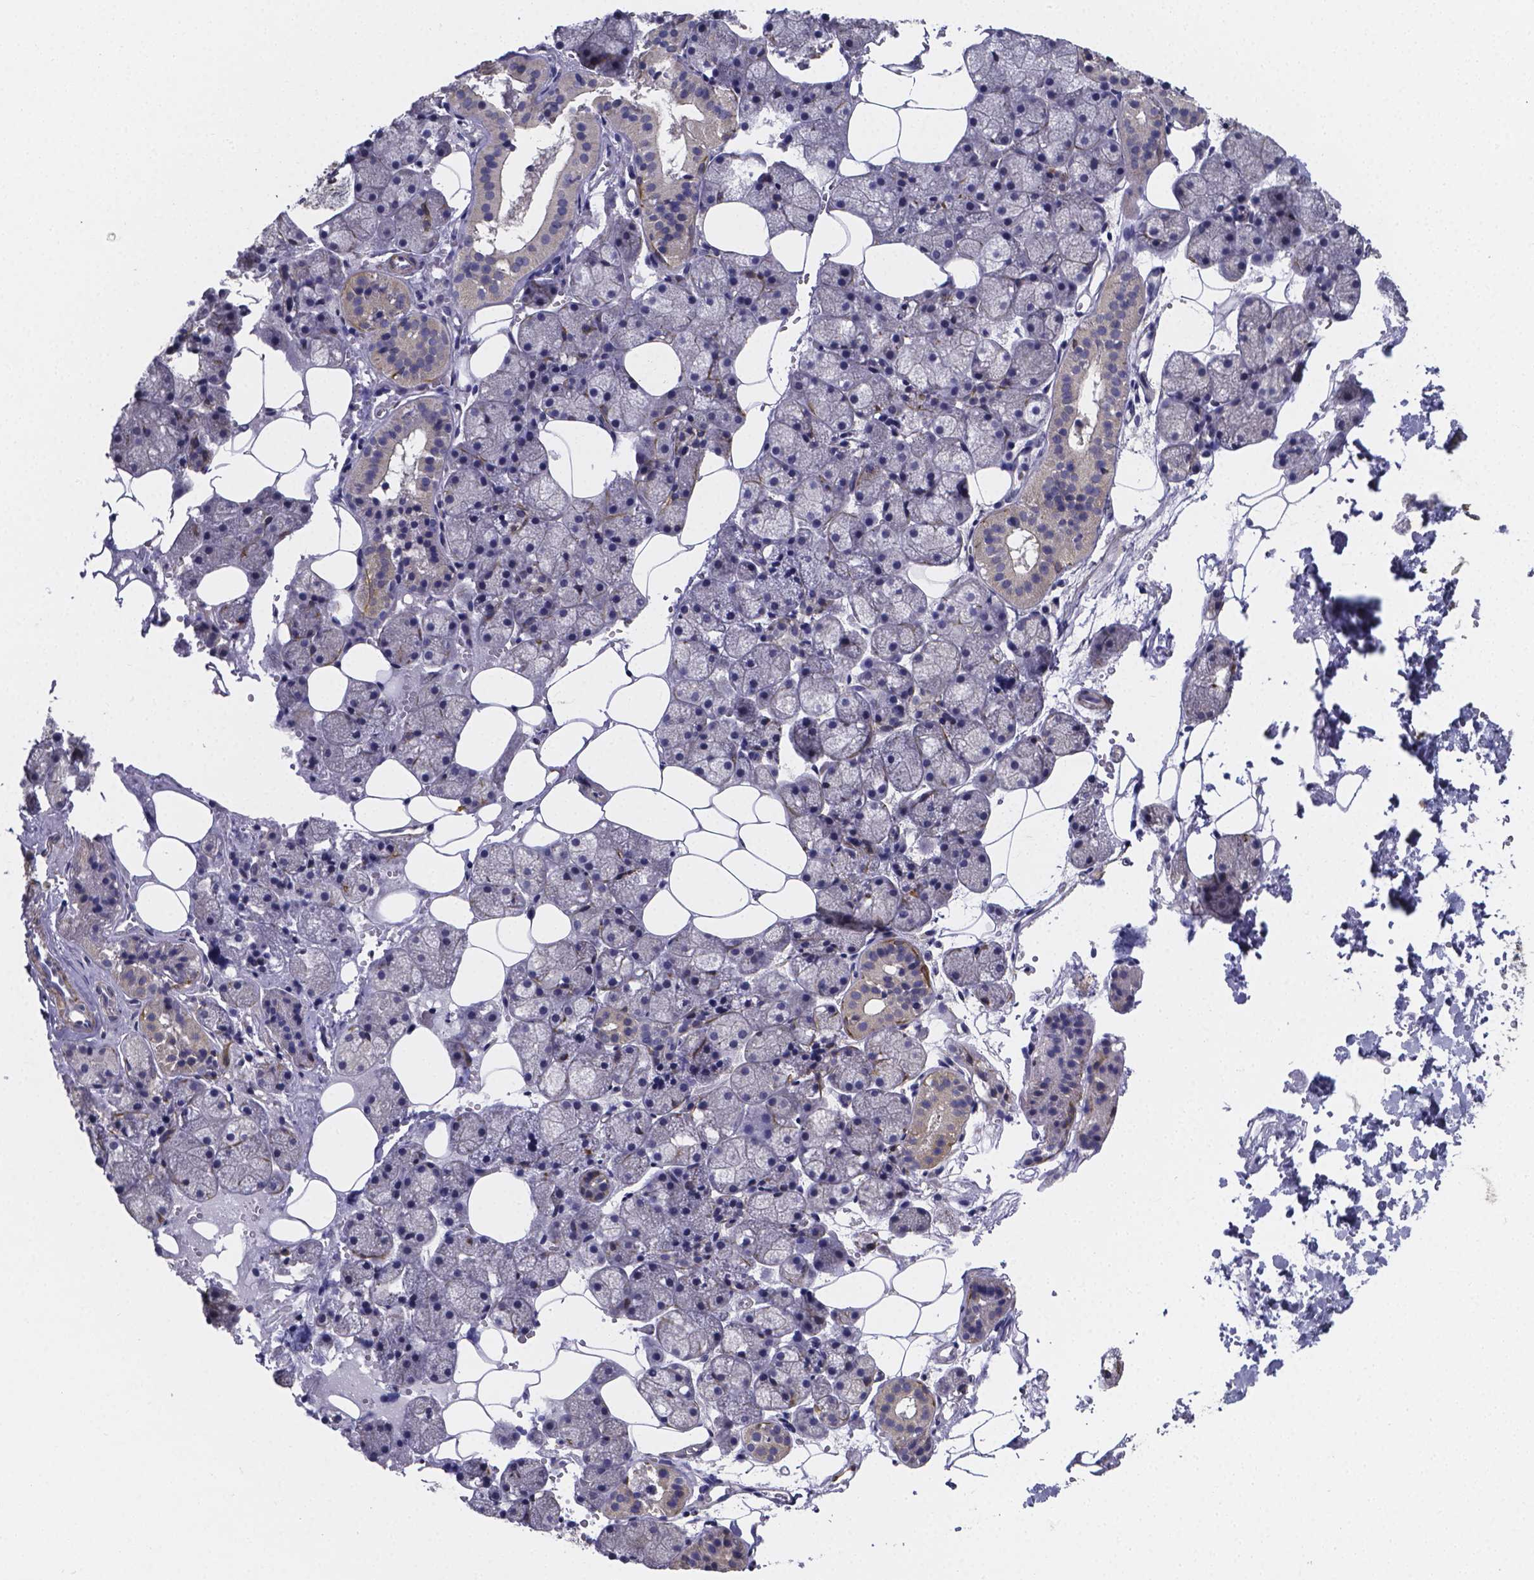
{"staining": {"intensity": "negative", "quantity": "none", "location": "none"}, "tissue": "salivary gland", "cell_type": "Glandular cells", "image_type": "normal", "snomed": [{"axis": "morphology", "description": "Normal tissue, NOS"}, {"axis": "topography", "description": "Salivary gland"}], "caption": "Immunohistochemistry (IHC) histopathology image of benign salivary gland: human salivary gland stained with DAB displays no significant protein expression in glandular cells.", "gene": "RERG", "patient": {"sex": "male", "age": 38}}